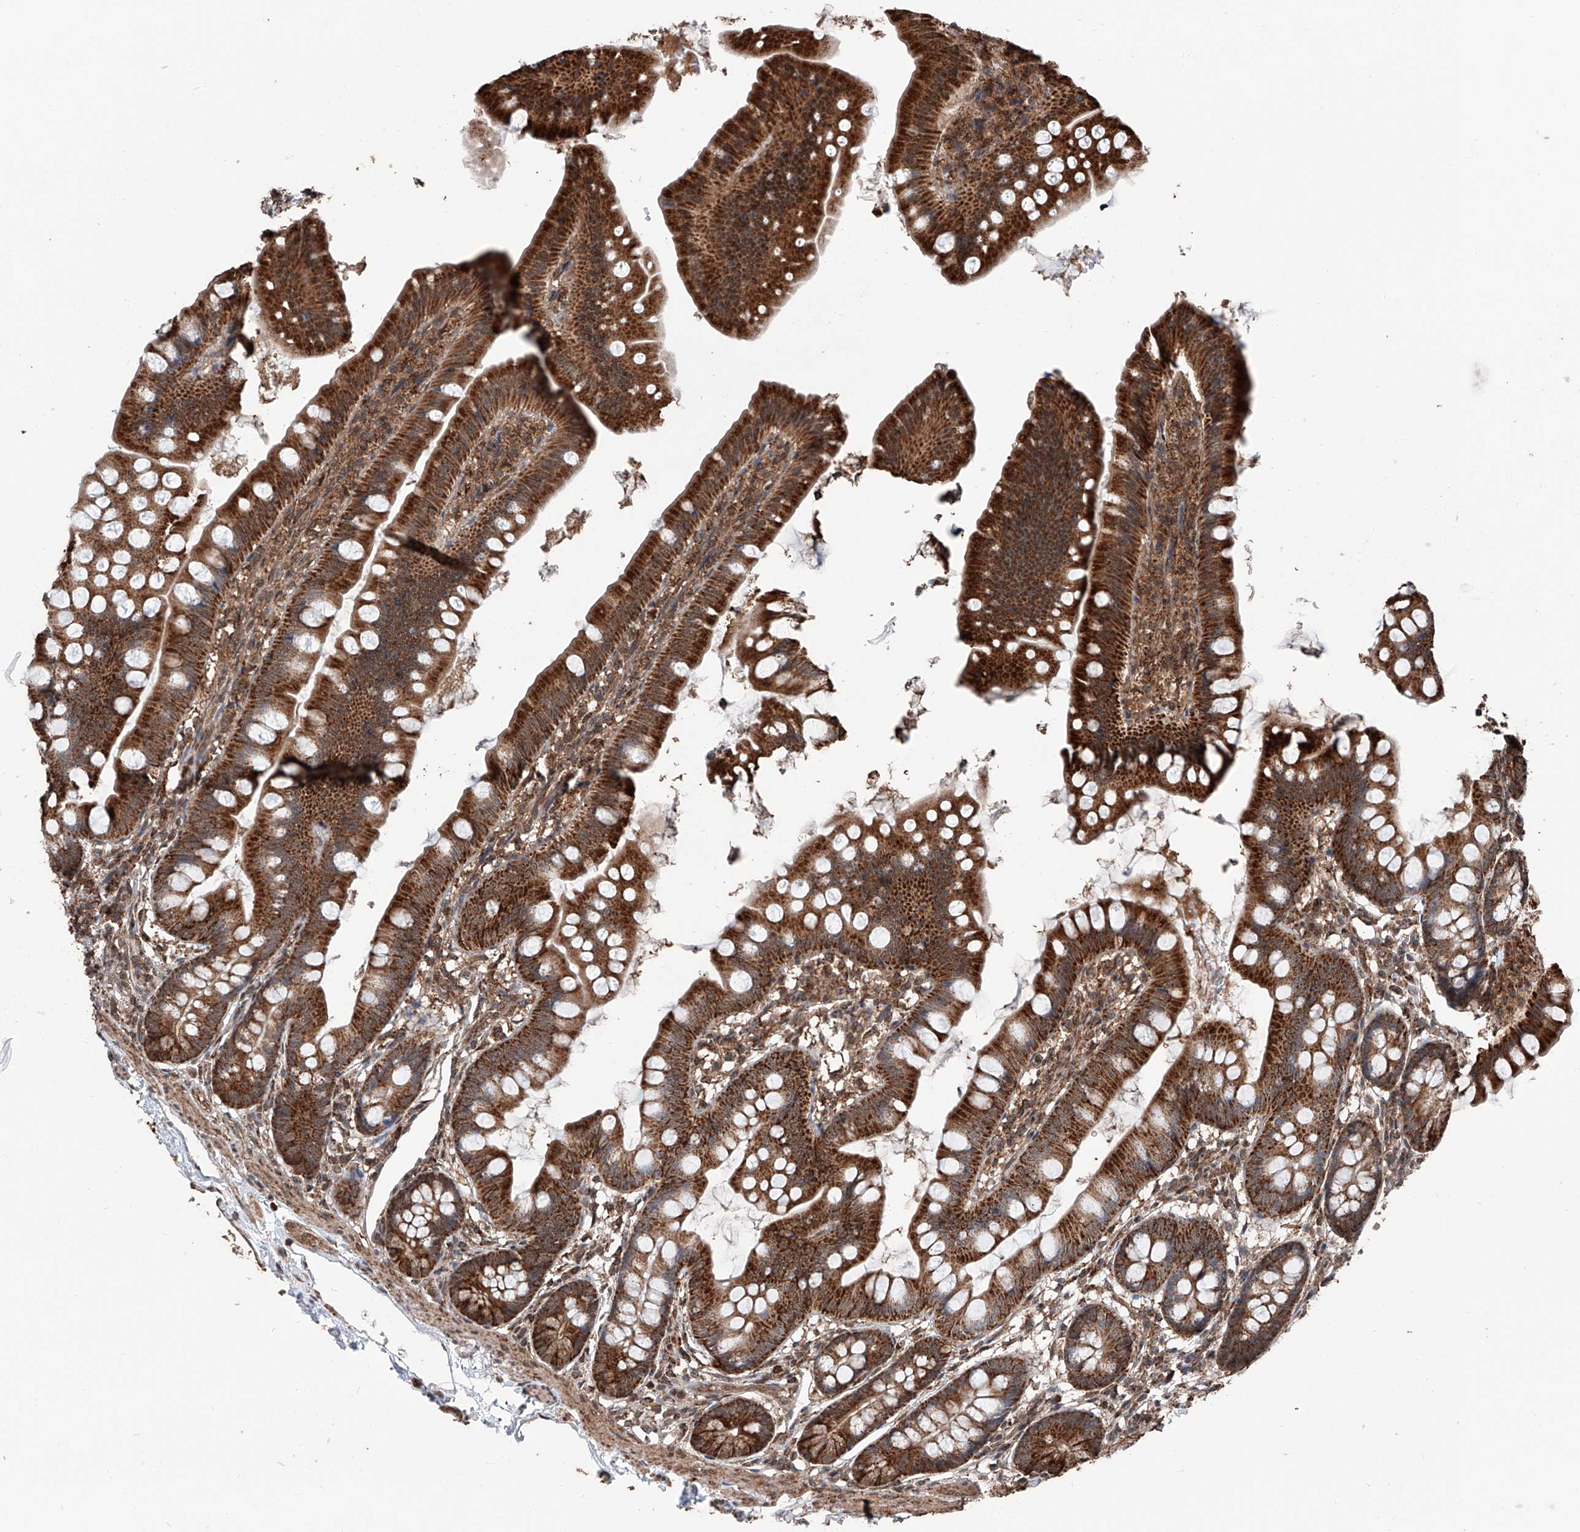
{"staining": {"intensity": "strong", "quantity": ">75%", "location": "cytoplasmic/membranous"}, "tissue": "small intestine", "cell_type": "Glandular cells", "image_type": "normal", "snomed": [{"axis": "morphology", "description": "Normal tissue, NOS"}, {"axis": "topography", "description": "Small intestine"}], "caption": "Immunohistochemistry photomicrograph of unremarkable human small intestine stained for a protein (brown), which demonstrates high levels of strong cytoplasmic/membranous positivity in approximately >75% of glandular cells.", "gene": "ZNF445", "patient": {"sex": "male", "age": 7}}